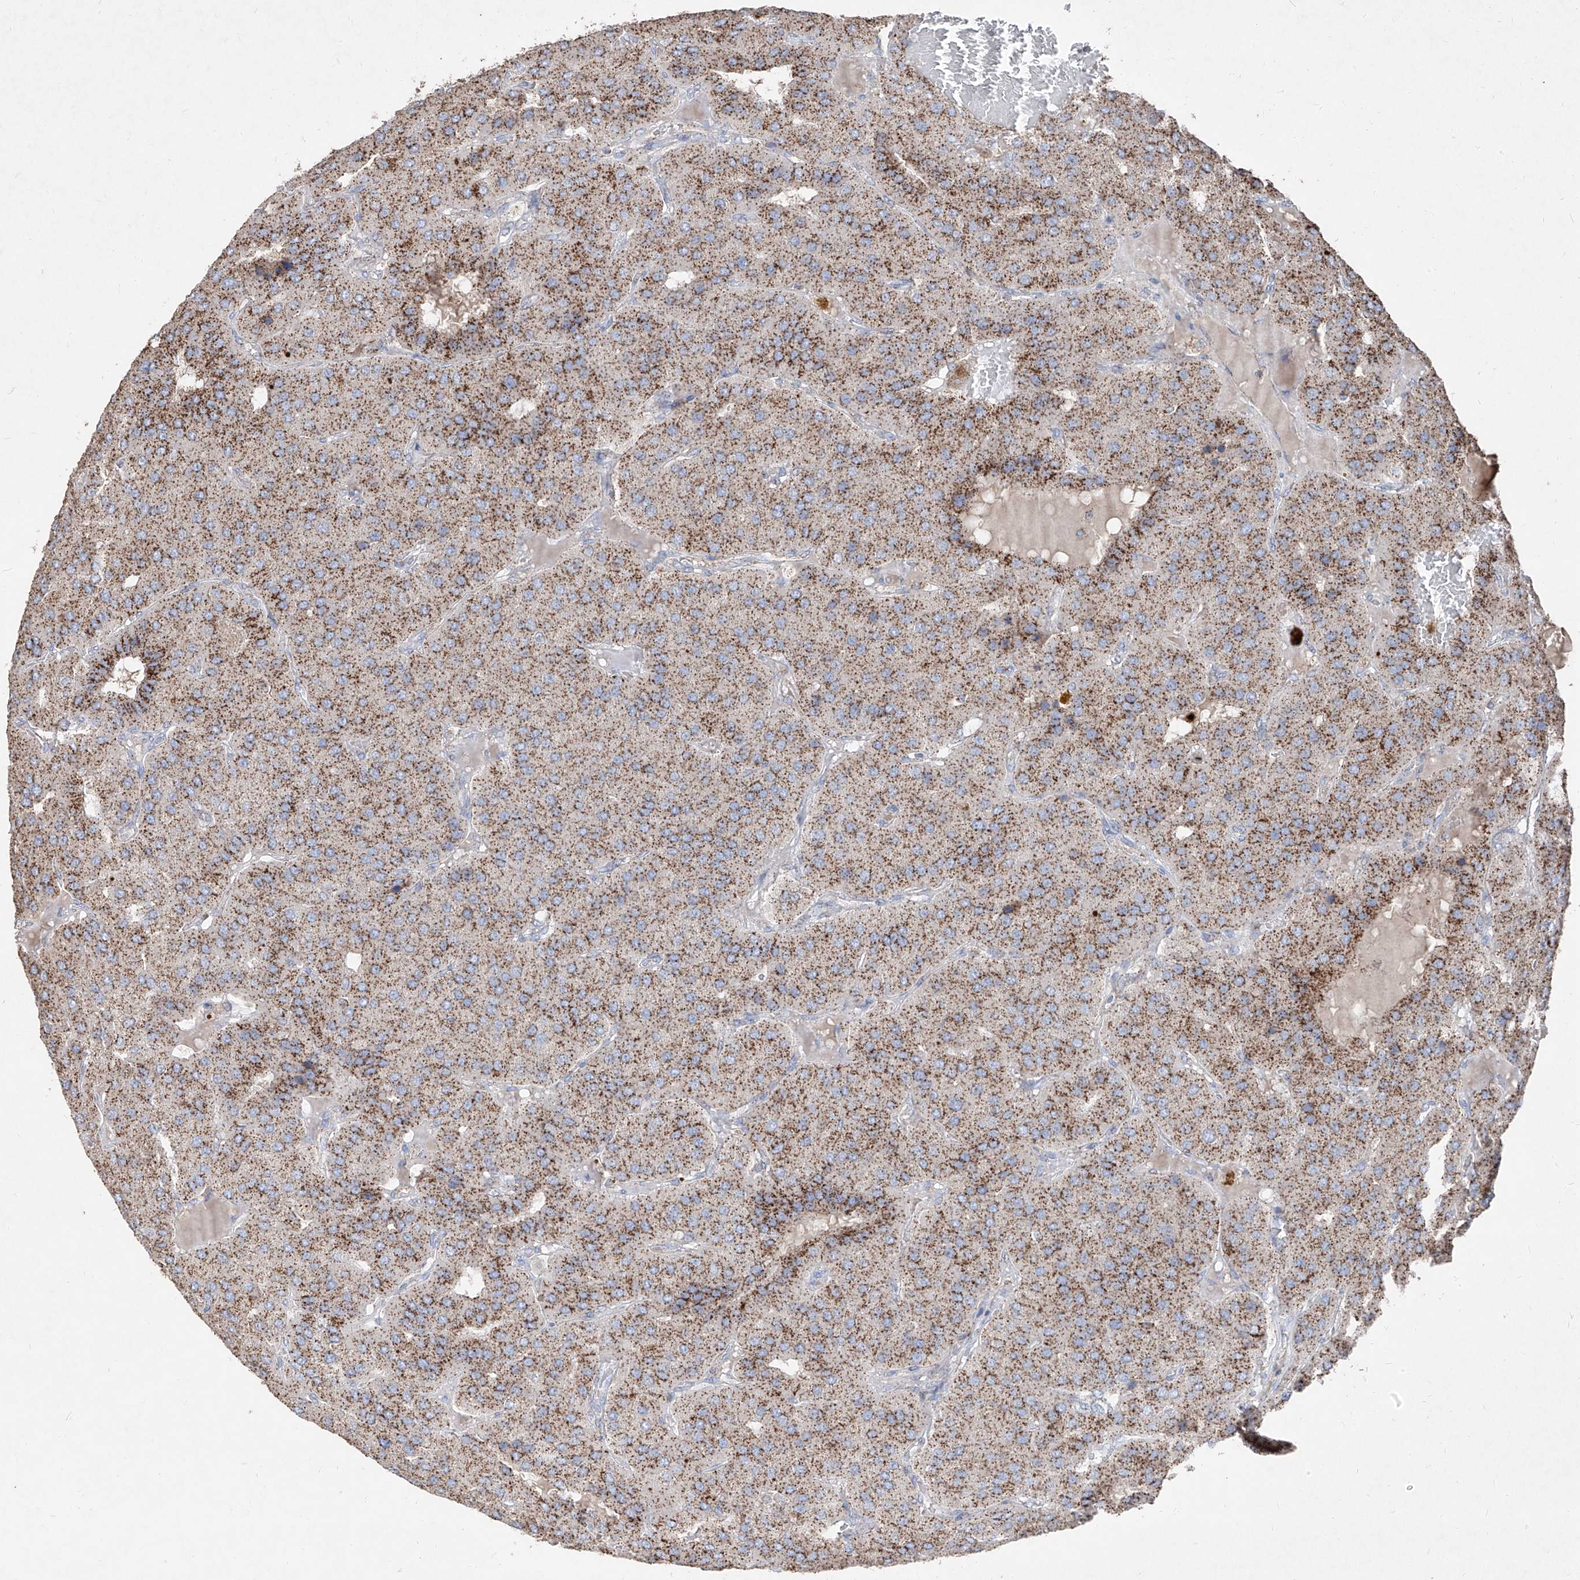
{"staining": {"intensity": "moderate", "quantity": ">75%", "location": "cytoplasmic/membranous"}, "tissue": "parathyroid gland", "cell_type": "Glandular cells", "image_type": "normal", "snomed": [{"axis": "morphology", "description": "Normal tissue, NOS"}, {"axis": "morphology", "description": "Adenoma, NOS"}, {"axis": "topography", "description": "Parathyroid gland"}], "caption": "The histopathology image demonstrates a brown stain indicating the presence of a protein in the cytoplasmic/membranous of glandular cells in parathyroid gland.", "gene": "ABCD3", "patient": {"sex": "female", "age": 86}}